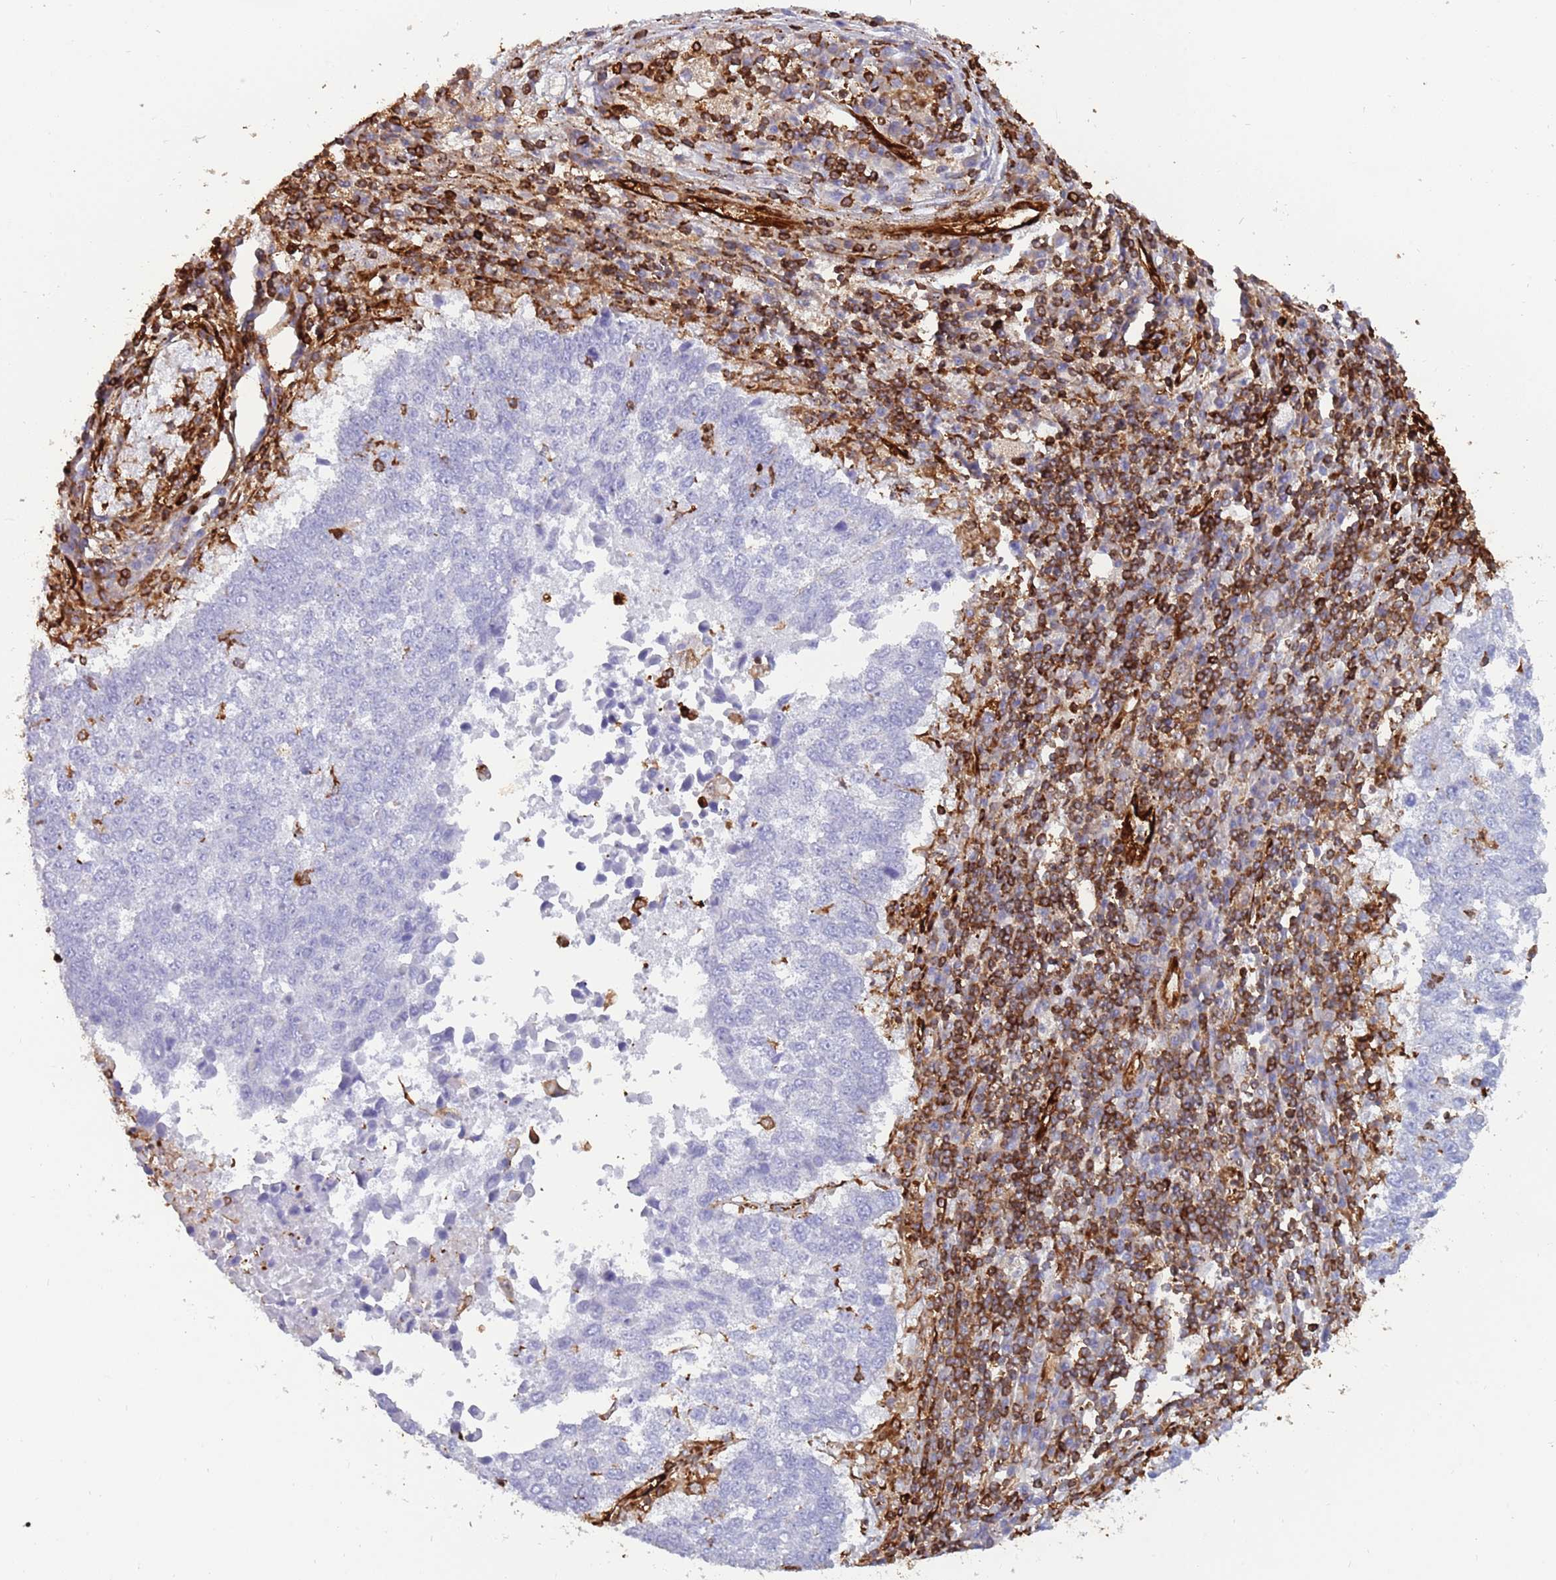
{"staining": {"intensity": "negative", "quantity": "none", "location": "none"}, "tissue": "lung cancer", "cell_type": "Tumor cells", "image_type": "cancer", "snomed": [{"axis": "morphology", "description": "Squamous cell carcinoma, NOS"}, {"axis": "topography", "description": "Lung"}], "caption": "This is an IHC photomicrograph of human lung cancer (squamous cell carcinoma). There is no staining in tumor cells.", "gene": "KBTBD7", "patient": {"sex": "male", "age": 73}}